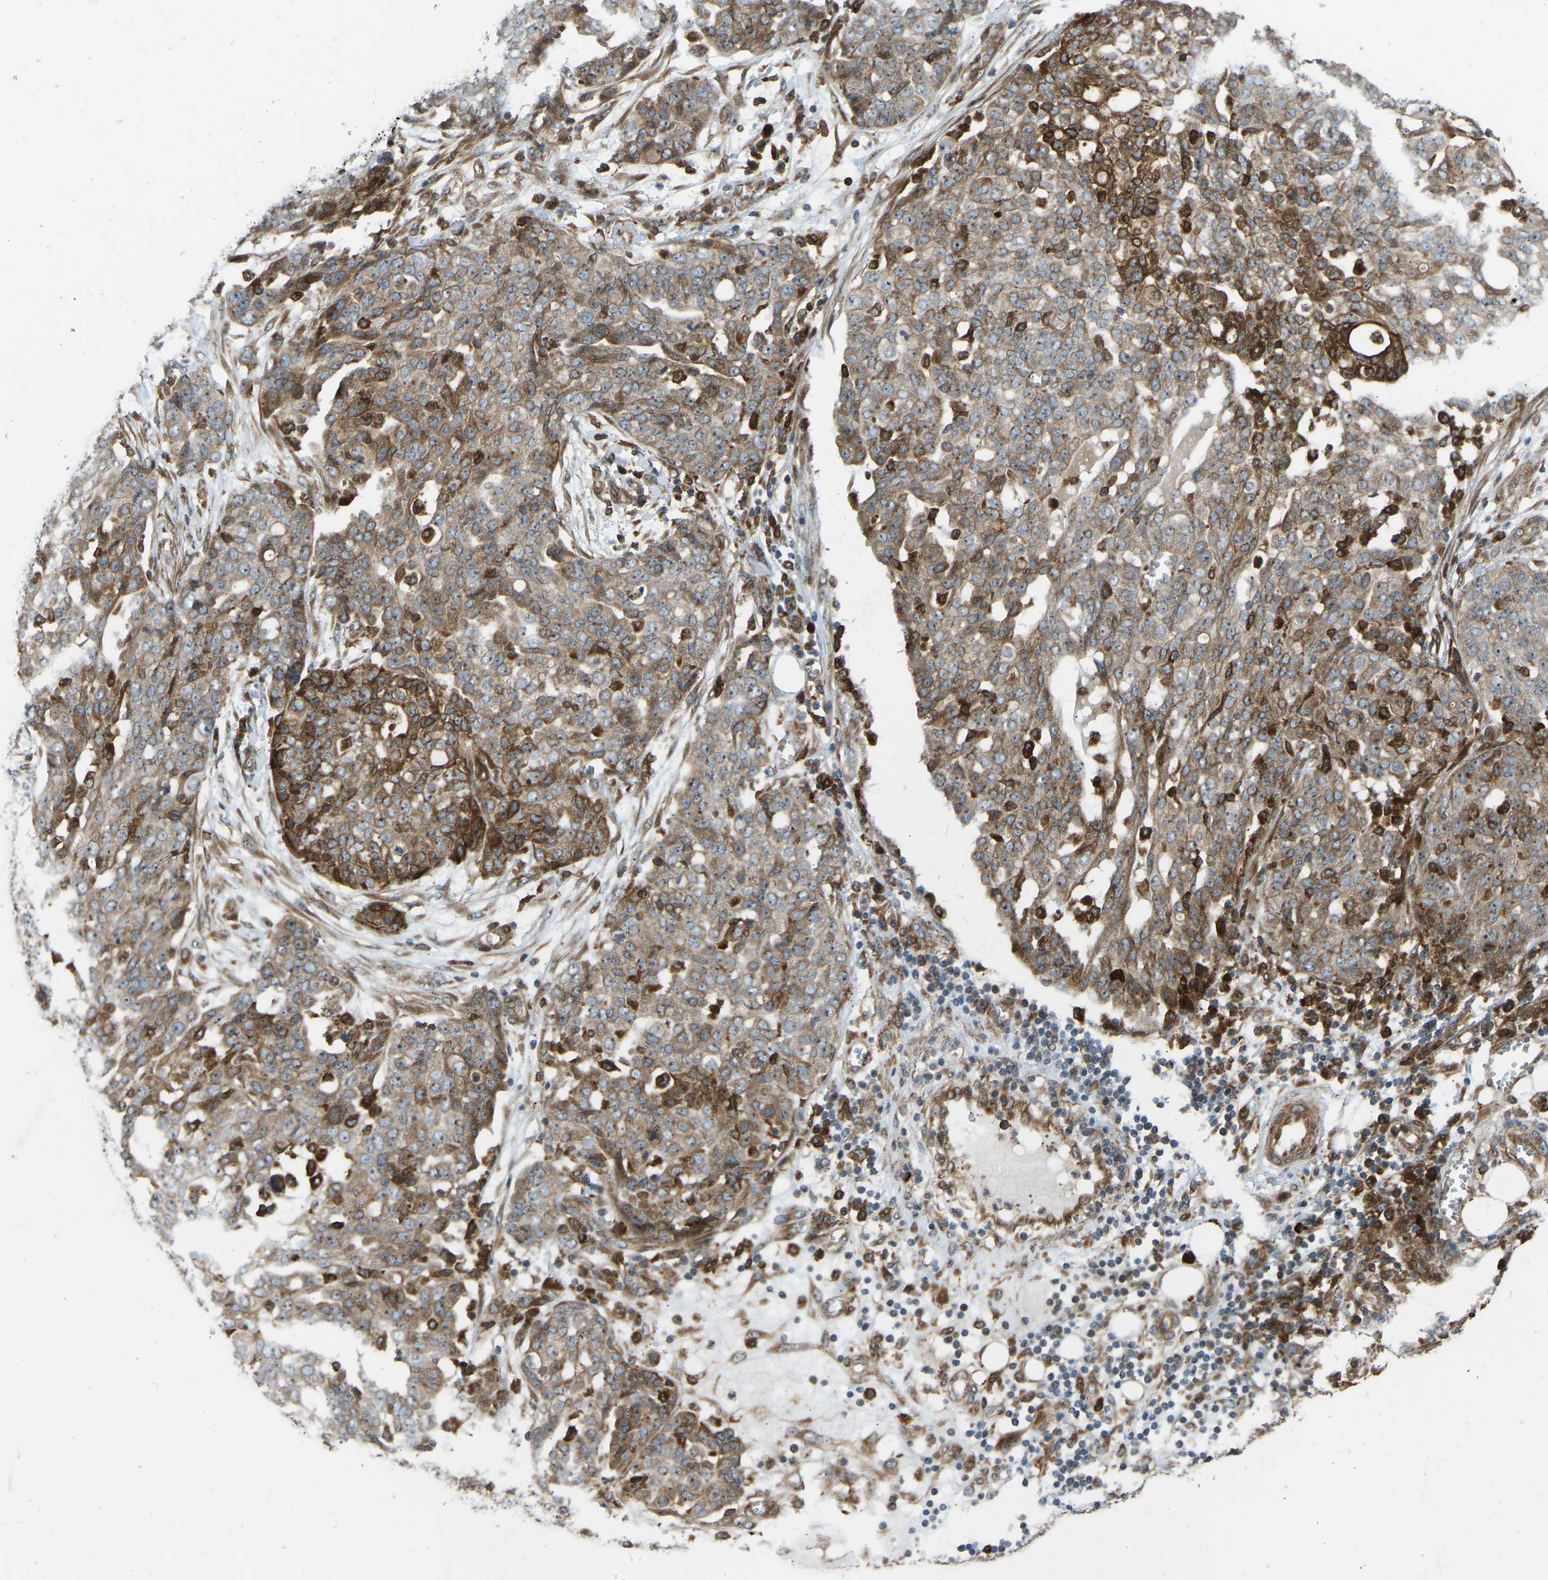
{"staining": {"intensity": "strong", "quantity": ">75%", "location": "cytoplasmic/membranous"}, "tissue": "ovarian cancer", "cell_type": "Tumor cells", "image_type": "cancer", "snomed": [{"axis": "morphology", "description": "Cystadenocarcinoma, serous, NOS"}, {"axis": "topography", "description": "Soft tissue"}, {"axis": "topography", "description": "Ovary"}], "caption": "High-magnification brightfield microscopy of ovarian cancer stained with DAB (3,3'-diaminobenzidine) (brown) and counterstained with hematoxylin (blue). tumor cells exhibit strong cytoplasmic/membranous staining is seen in about>75% of cells. (DAB IHC with brightfield microscopy, high magnification).", "gene": "OS9", "patient": {"sex": "female", "age": 57}}